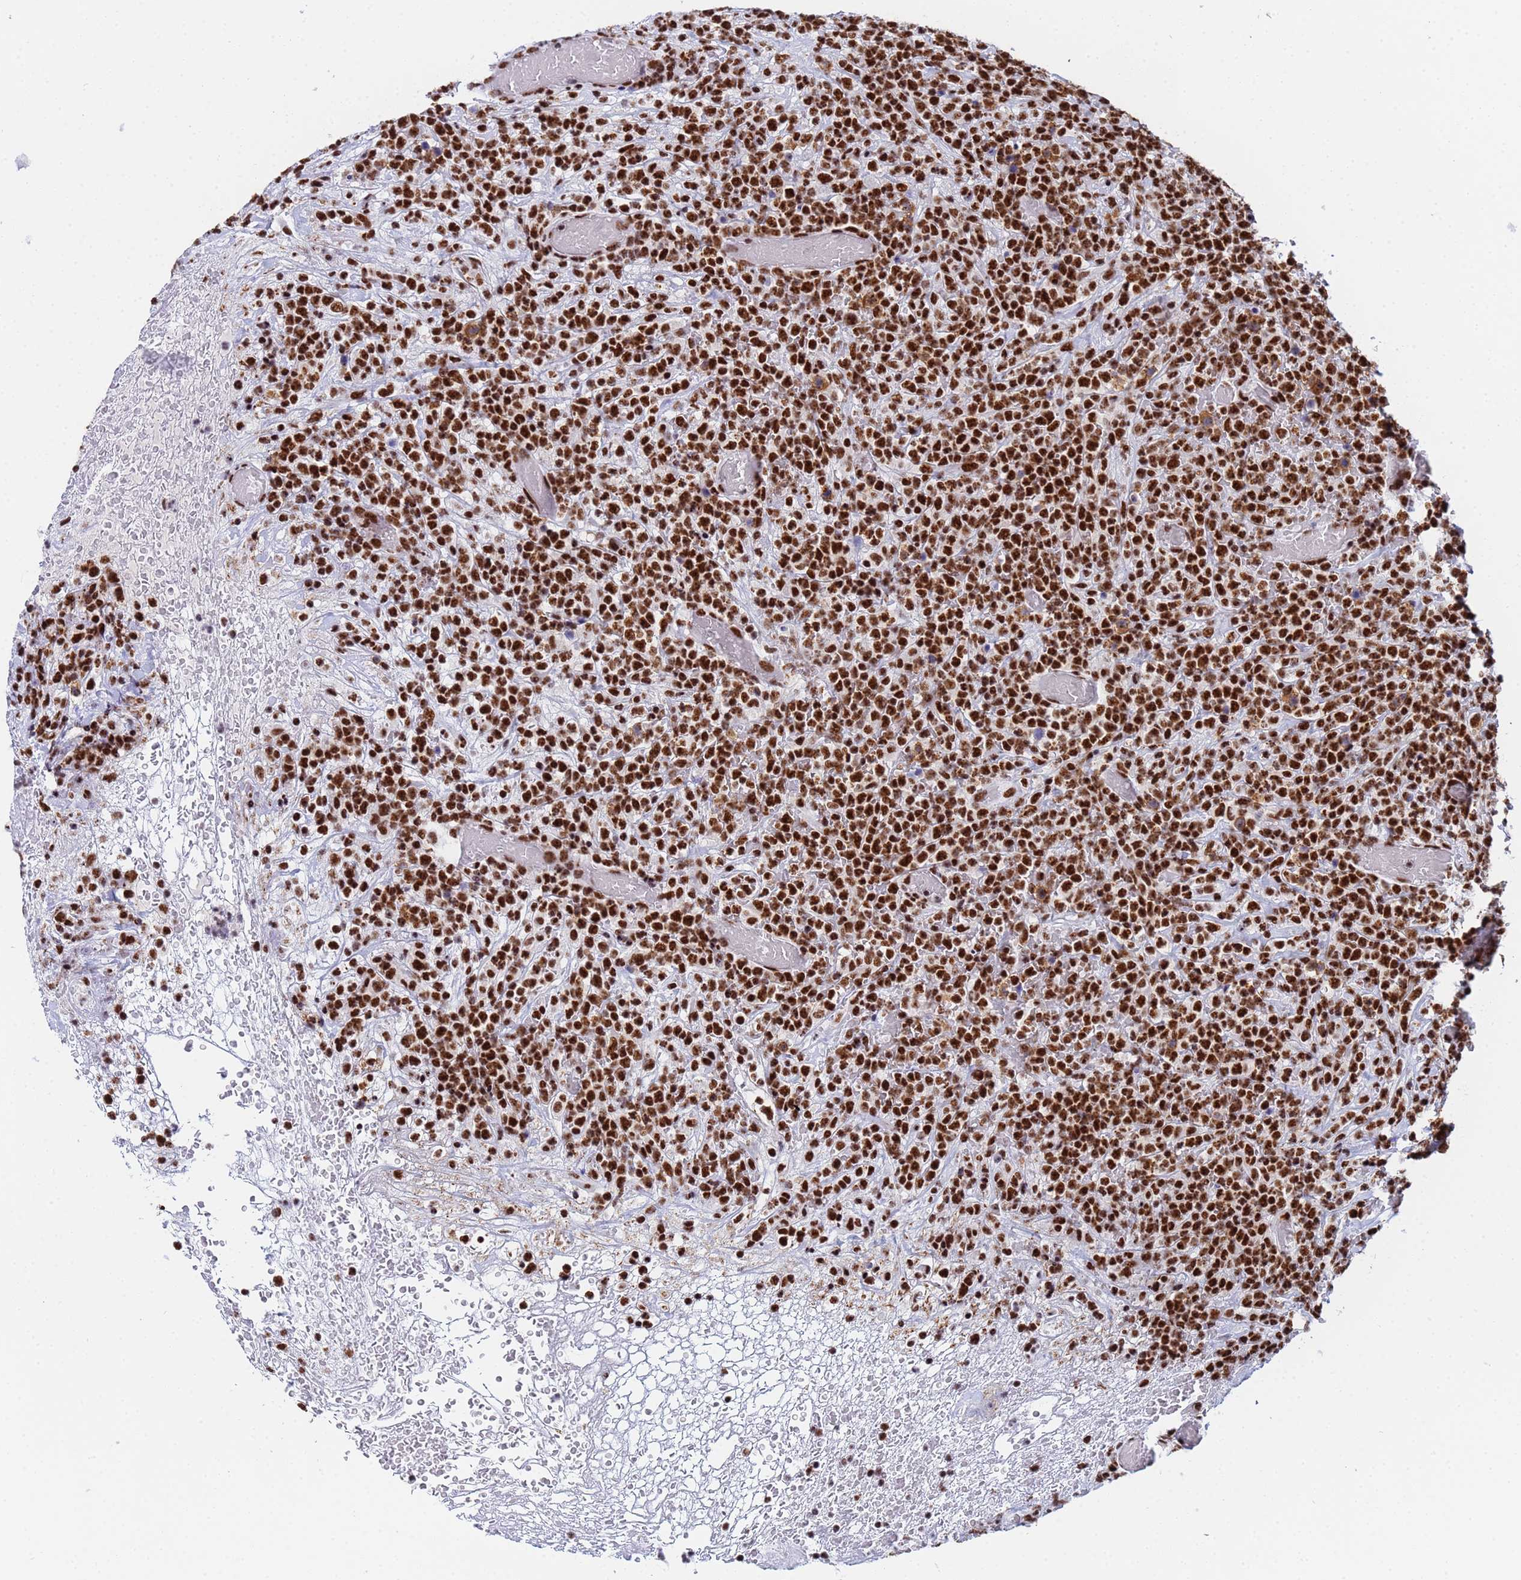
{"staining": {"intensity": "strong", "quantity": ">75%", "location": "nuclear"}, "tissue": "lymphoma", "cell_type": "Tumor cells", "image_type": "cancer", "snomed": [{"axis": "morphology", "description": "Malignant lymphoma, non-Hodgkin's type, High grade"}, {"axis": "topography", "description": "Colon"}], "caption": "Immunohistochemistry (IHC) (DAB) staining of human malignant lymphoma, non-Hodgkin's type (high-grade) demonstrates strong nuclear protein staining in approximately >75% of tumor cells.", "gene": "SNRPA1", "patient": {"sex": "female", "age": 53}}